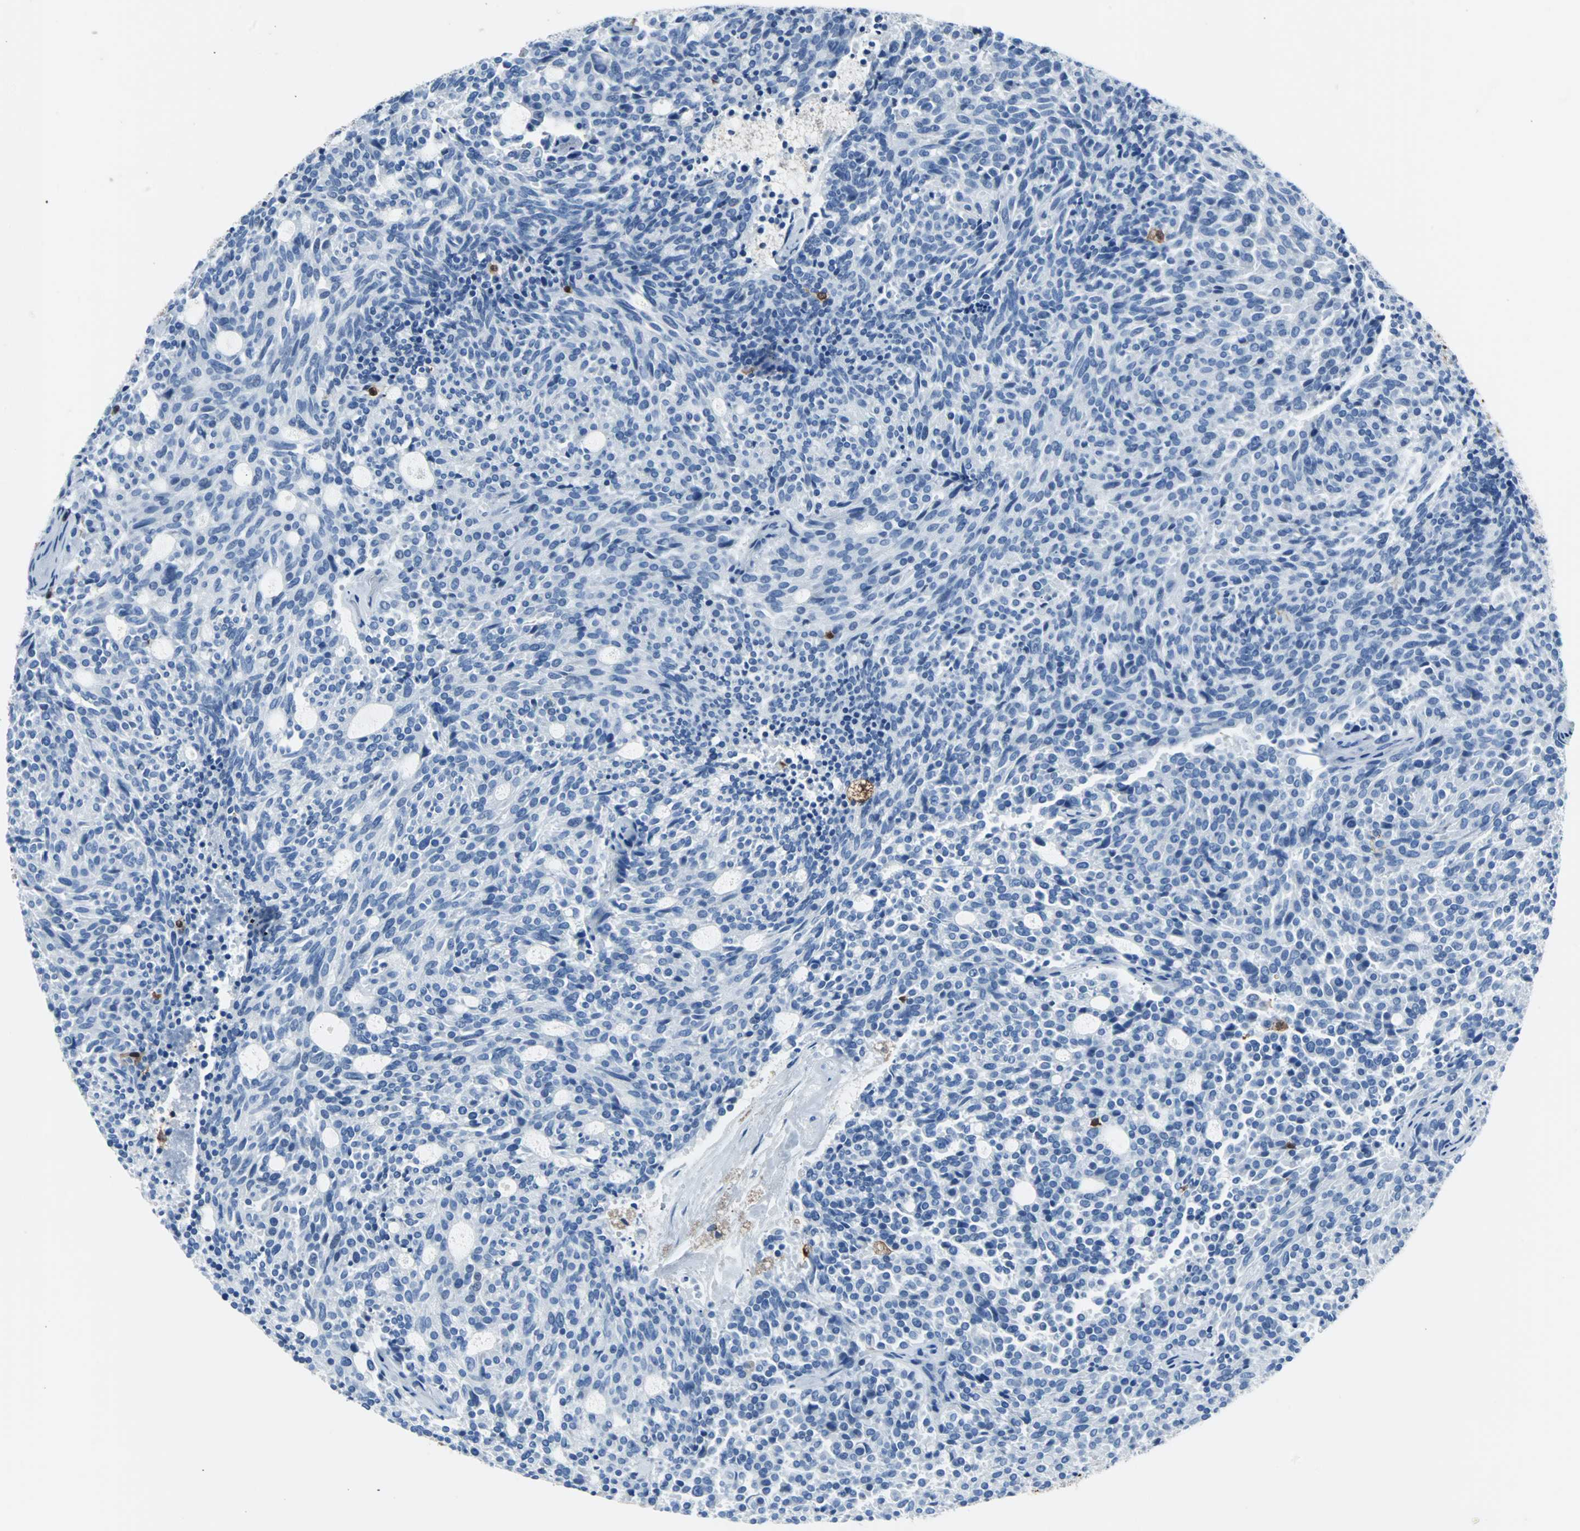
{"staining": {"intensity": "negative", "quantity": "none", "location": "none"}, "tissue": "carcinoid", "cell_type": "Tumor cells", "image_type": "cancer", "snomed": [{"axis": "morphology", "description": "Carcinoid, malignant, NOS"}, {"axis": "topography", "description": "Pancreas"}], "caption": "An image of human carcinoid is negative for staining in tumor cells. (DAB (3,3'-diaminobenzidine) IHC, high magnification).", "gene": "SYK", "patient": {"sex": "female", "age": 54}}